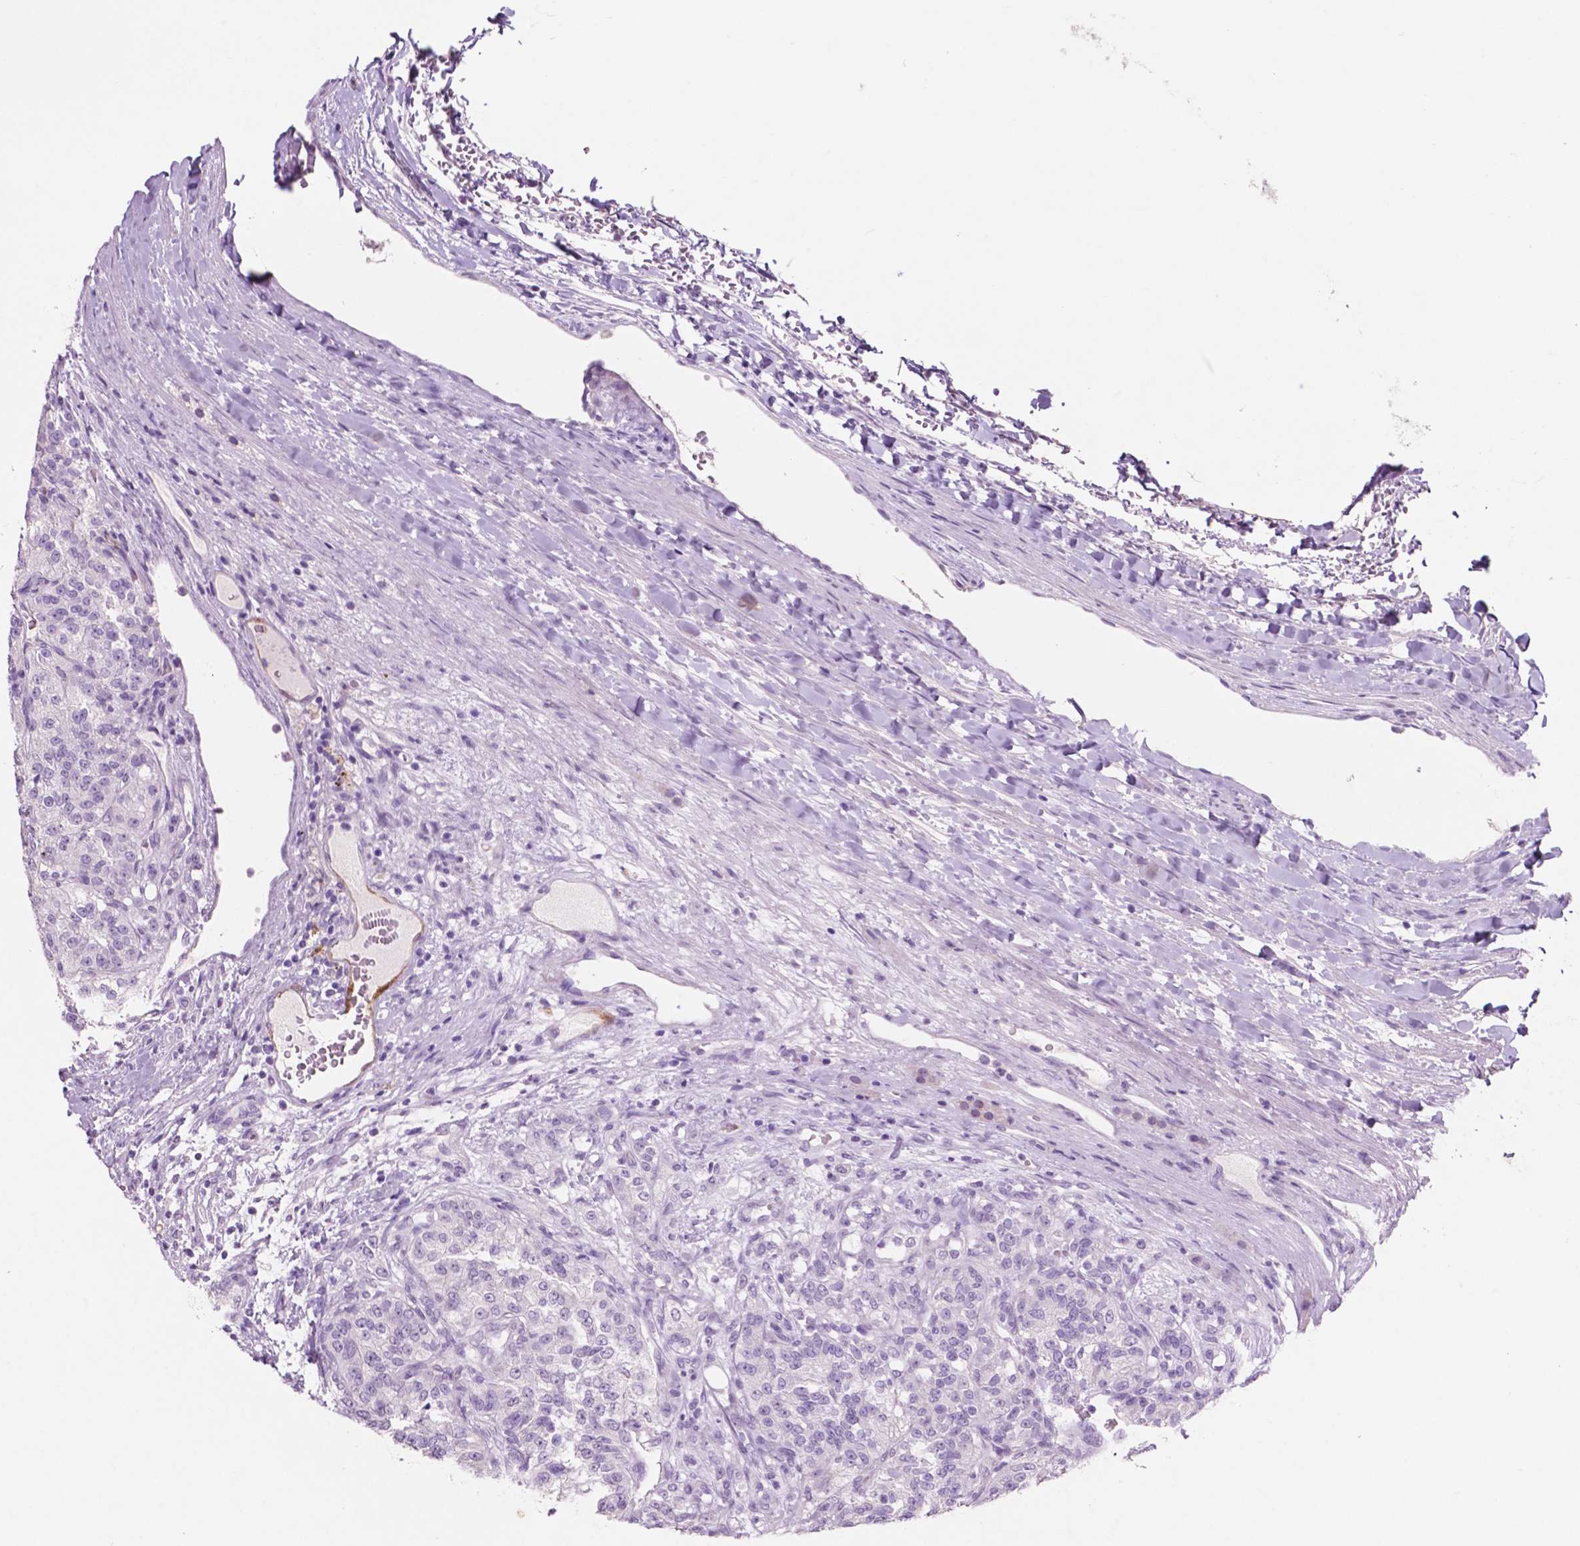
{"staining": {"intensity": "negative", "quantity": "none", "location": "none"}, "tissue": "renal cancer", "cell_type": "Tumor cells", "image_type": "cancer", "snomed": [{"axis": "morphology", "description": "Adenocarcinoma, NOS"}, {"axis": "topography", "description": "Kidney"}], "caption": "High power microscopy image of an immunohistochemistry histopathology image of adenocarcinoma (renal), revealing no significant positivity in tumor cells. (DAB (3,3'-diaminobenzidine) immunohistochemistry (IHC), high magnification).", "gene": "IDO1", "patient": {"sex": "female", "age": 63}}